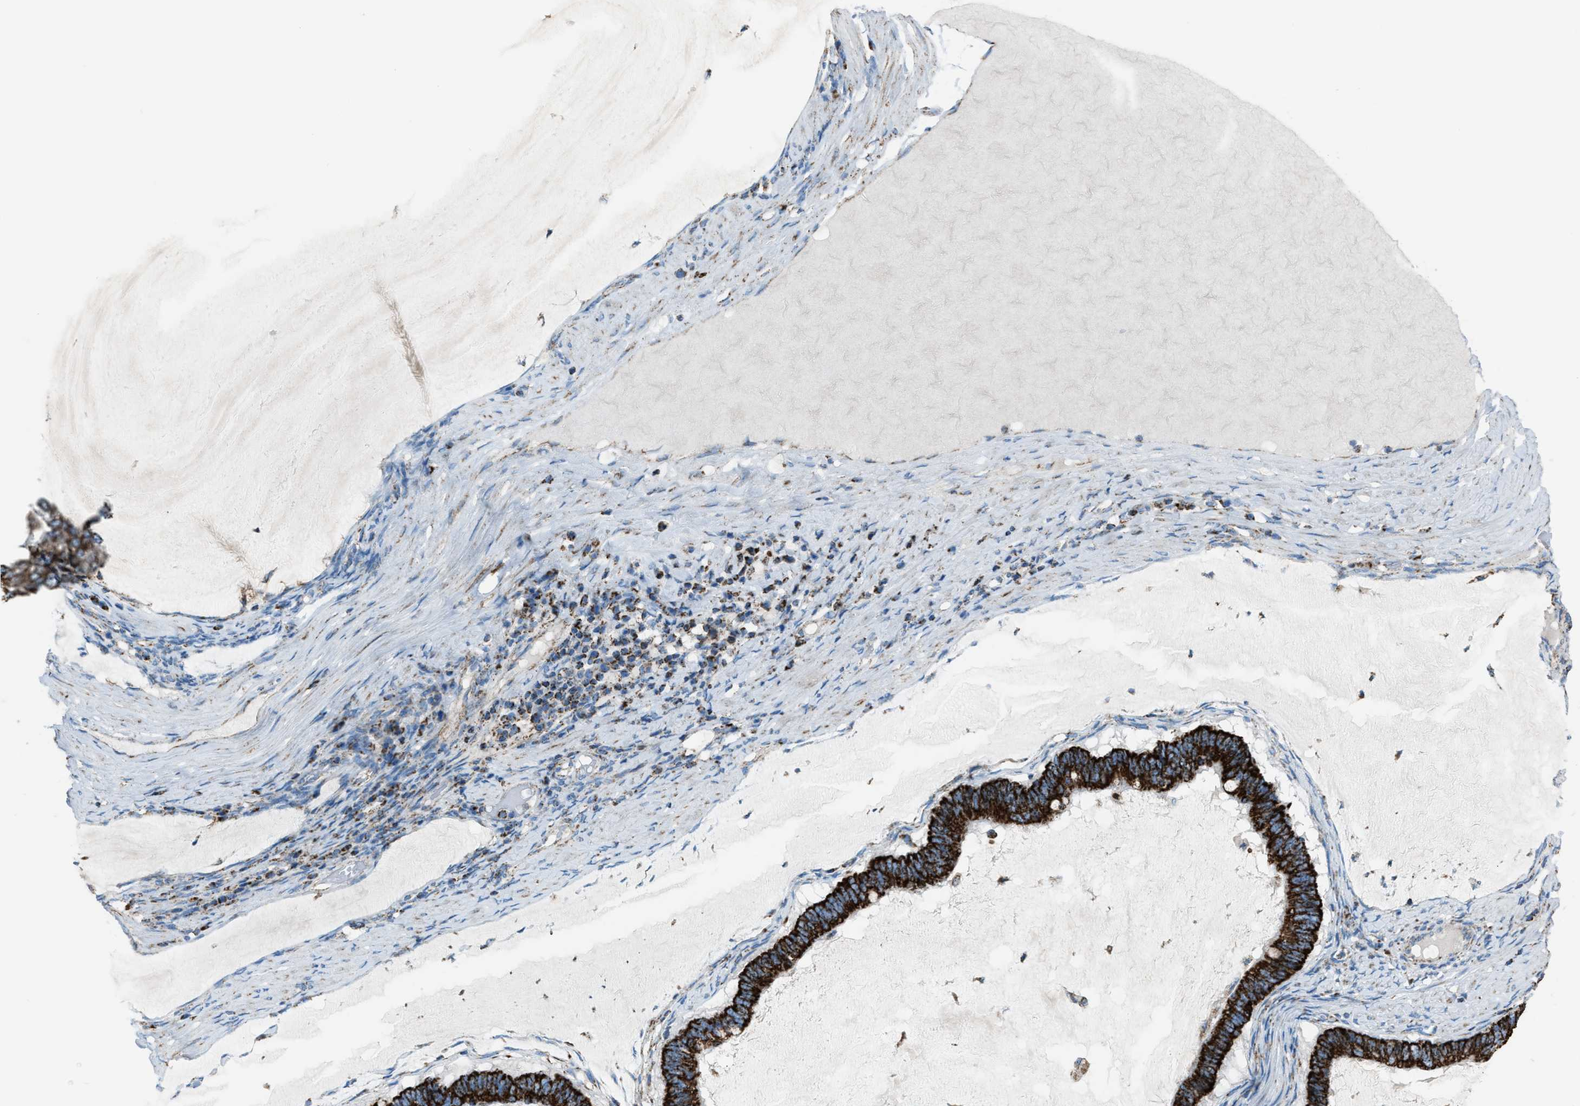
{"staining": {"intensity": "strong", "quantity": ">75%", "location": "cytoplasmic/membranous"}, "tissue": "ovarian cancer", "cell_type": "Tumor cells", "image_type": "cancer", "snomed": [{"axis": "morphology", "description": "Cystadenocarcinoma, mucinous, NOS"}, {"axis": "topography", "description": "Ovary"}], "caption": "Immunohistochemistry (IHC) micrograph of neoplastic tissue: ovarian cancer (mucinous cystadenocarcinoma) stained using immunohistochemistry (IHC) shows high levels of strong protein expression localized specifically in the cytoplasmic/membranous of tumor cells, appearing as a cytoplasmic/membranous brown color.", "gene": "MDH2", "patient": {"sex": "female", "age": 61}}